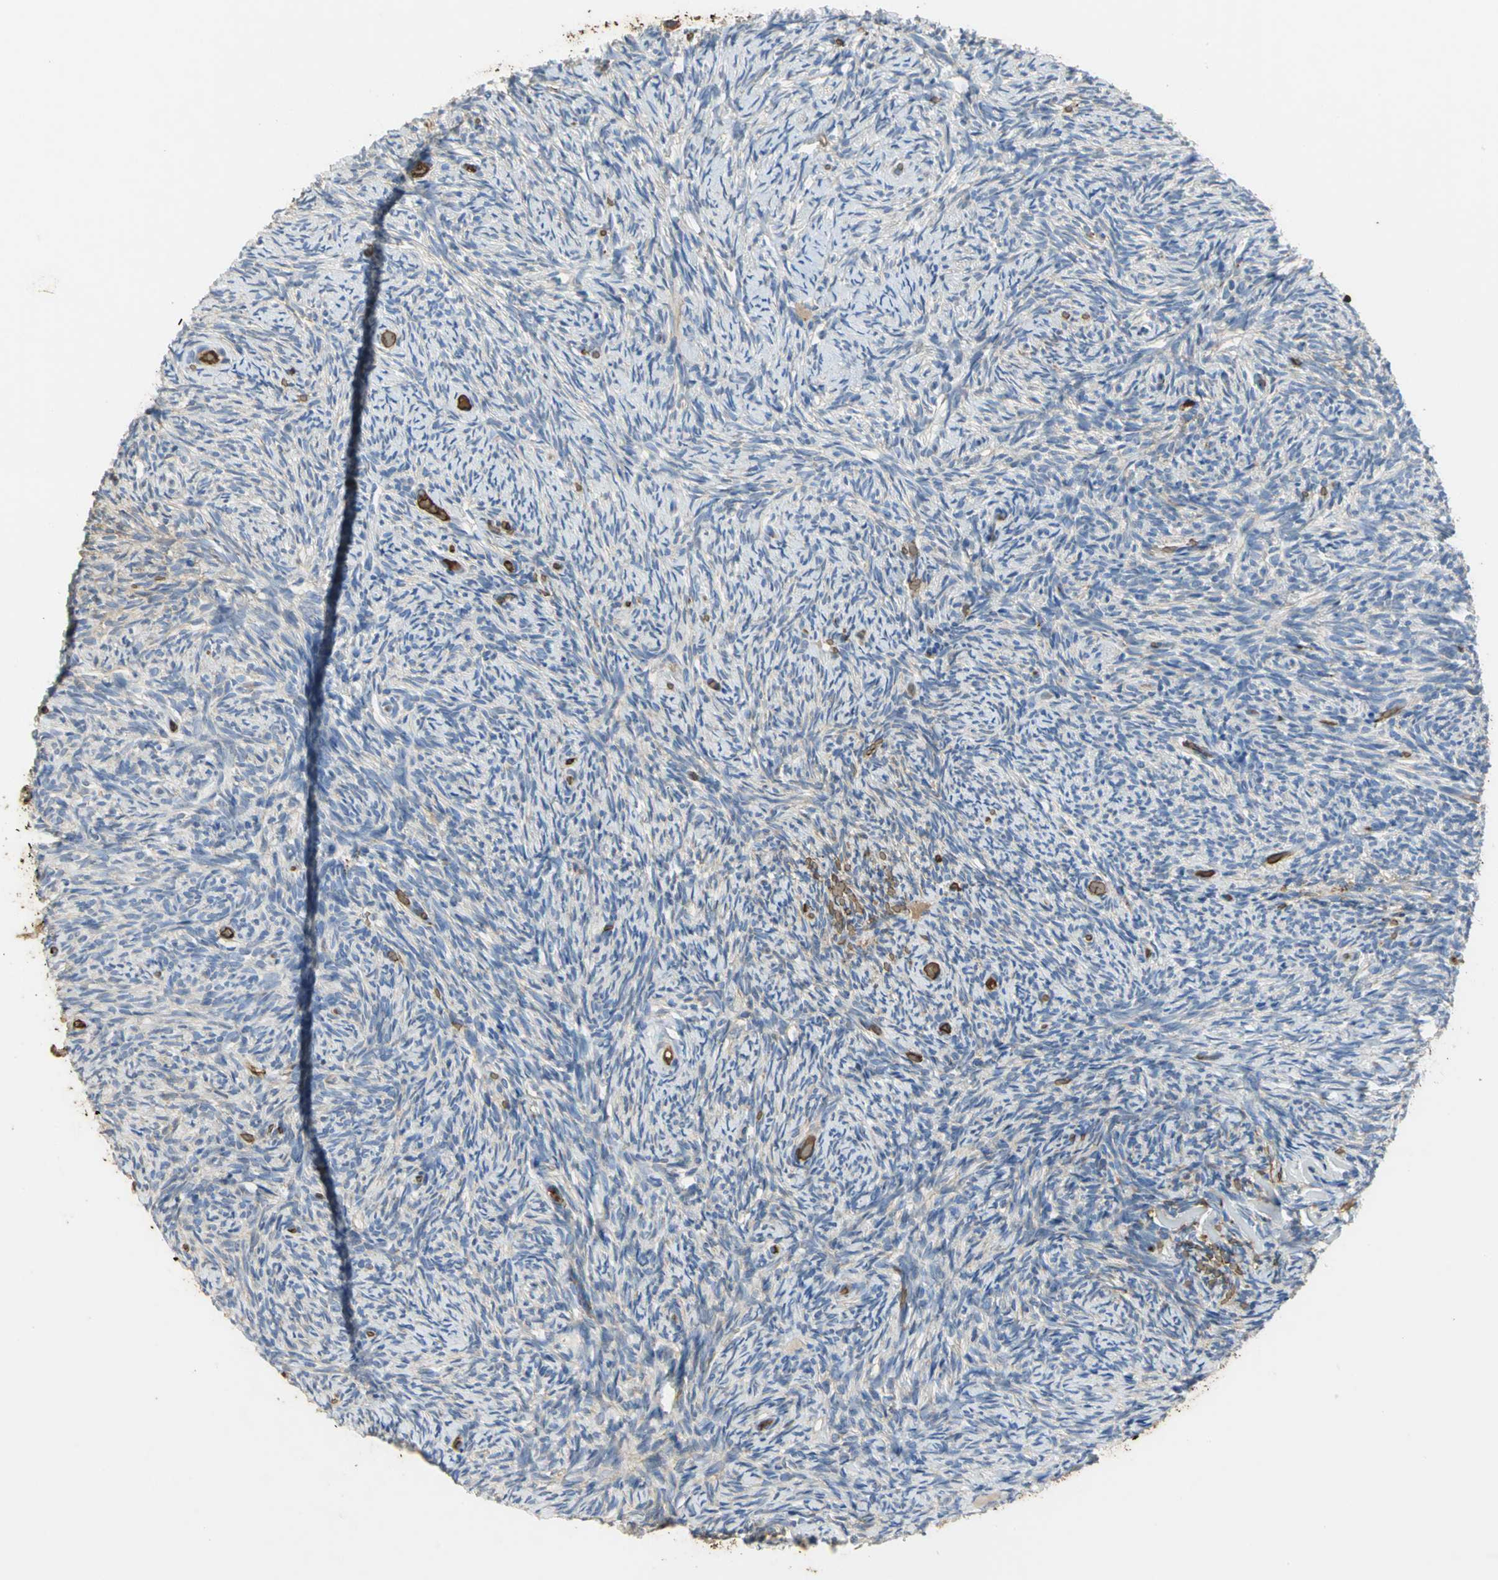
{"staining": {"intensity": "moderate", "quantity": "25%-75%", "location": "cytoplasmic/membranous"}, "tissue": "ovary", "cell_type": "Ovarian stroma cells", "image_type": "normal", "snomed": [{"axis": "morphology", "description": "Normal tissue, NOS"}, {"axis": "topography", "description": "Ovary"}], "caption": "Immunohistochemistry (IHC) (DAB) staining of normal human ovary shows moderate cytoplasmic/membranous protein staining in about 25%-75% of ovarian stroma cells.", "gene": "TREM1", "patient": {"sex": "female", "age": 60}}